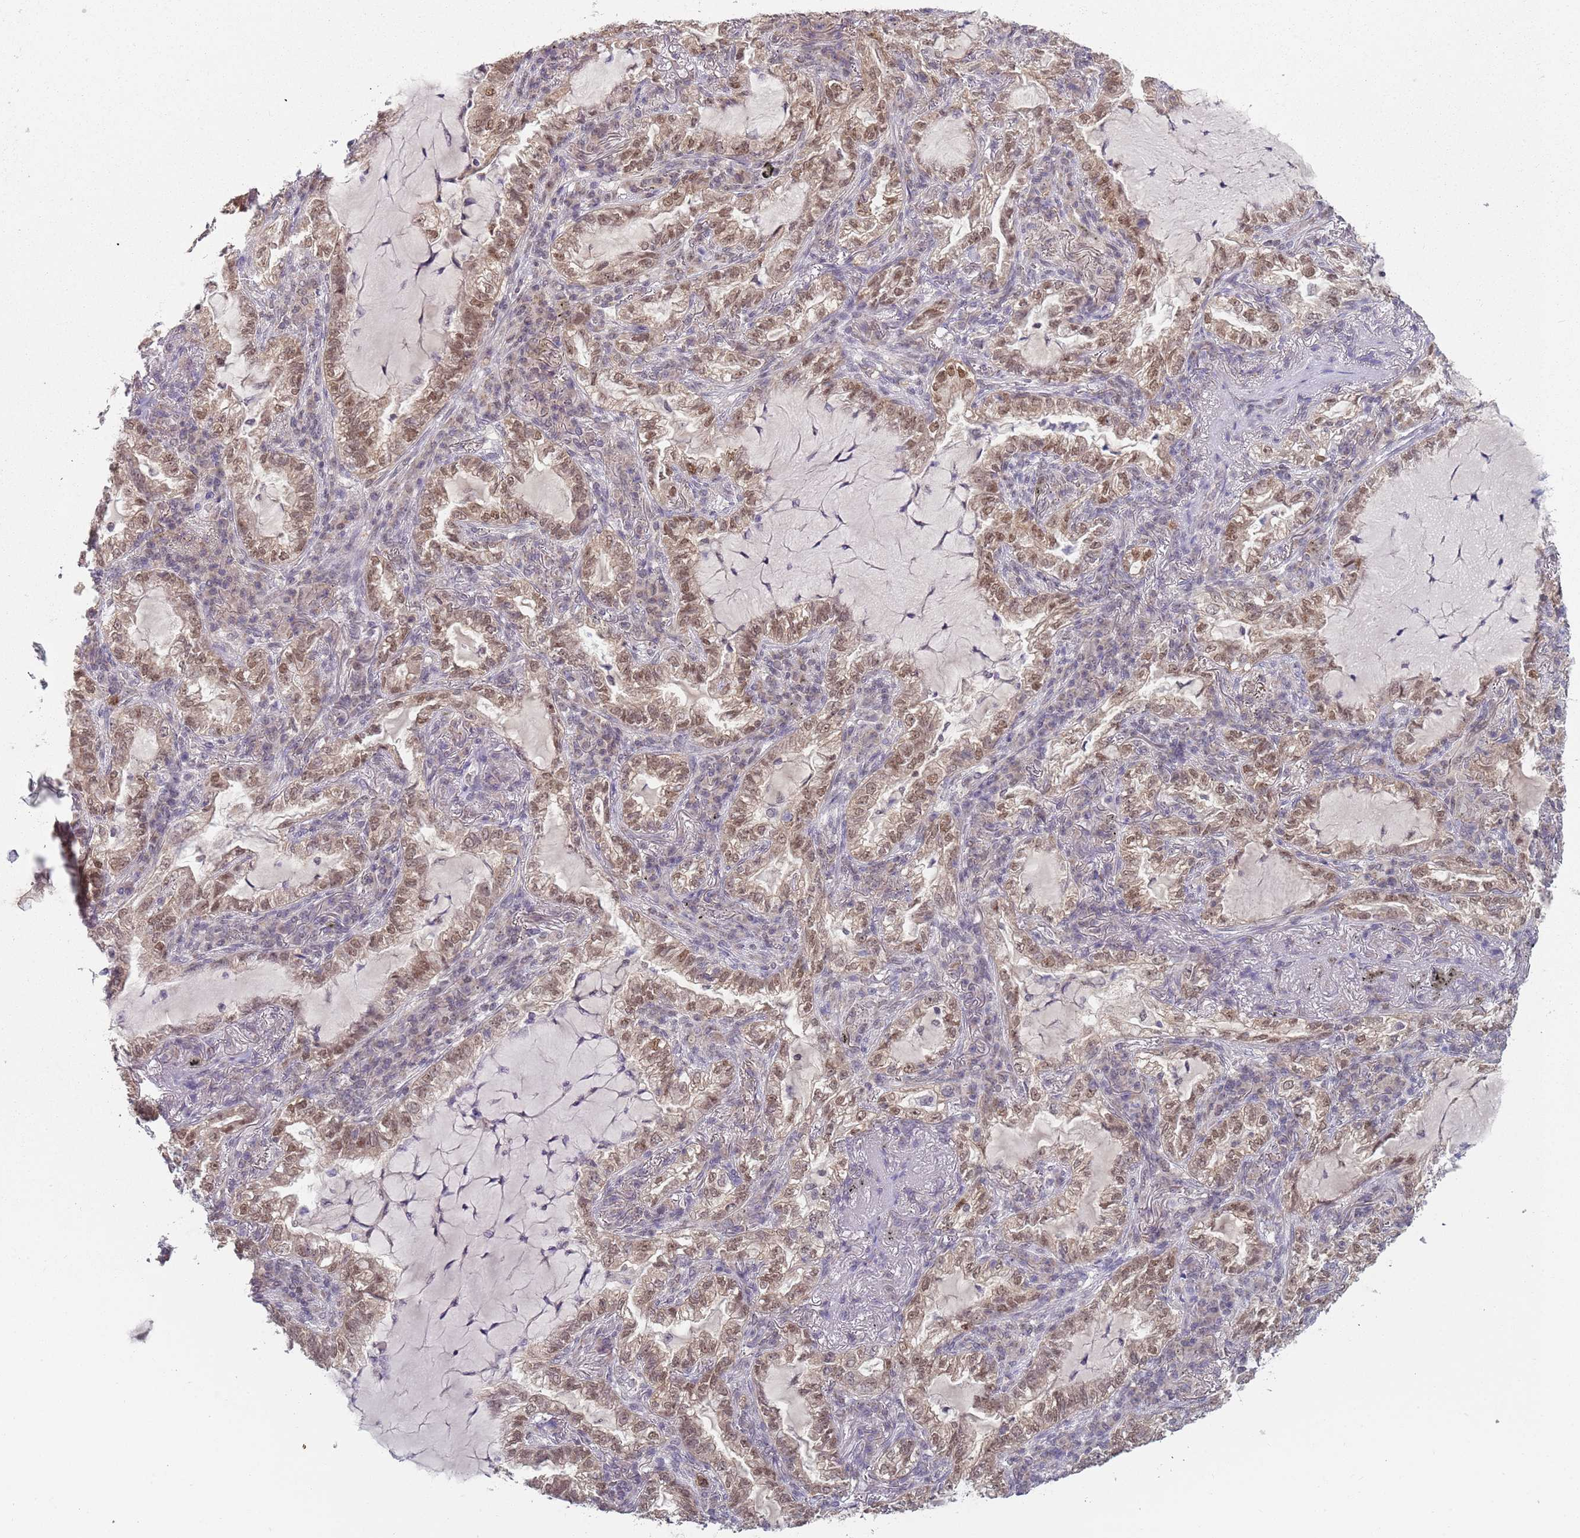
{"staining": {"intensity": "moderate", "quantity": ">75%", "location": "nuclear"}, "tissue": "lung cancer", "cell_type": "Tumor cells", "image_type": "cancer", "snomed": [{"axis": "morphology", "description": "Adenocarcinoma, NOS"}, {"axis": "topography", "description": "Lung"}], "caption": "Immunohistochemistry staining of lung adenocarcinoma, which reveals medium levels of moderate nuclear expression in about >75% of tumor cells indicating moderate nuclear protein expression. The staining was performed using DAB (3,3'-diaminobenzidine) (brown) for protein detection and nuclei were counterstained in hematoxylin (blue).", "gene": "SMARCAL1", "patient": {"sex": "female", "age": 73}}